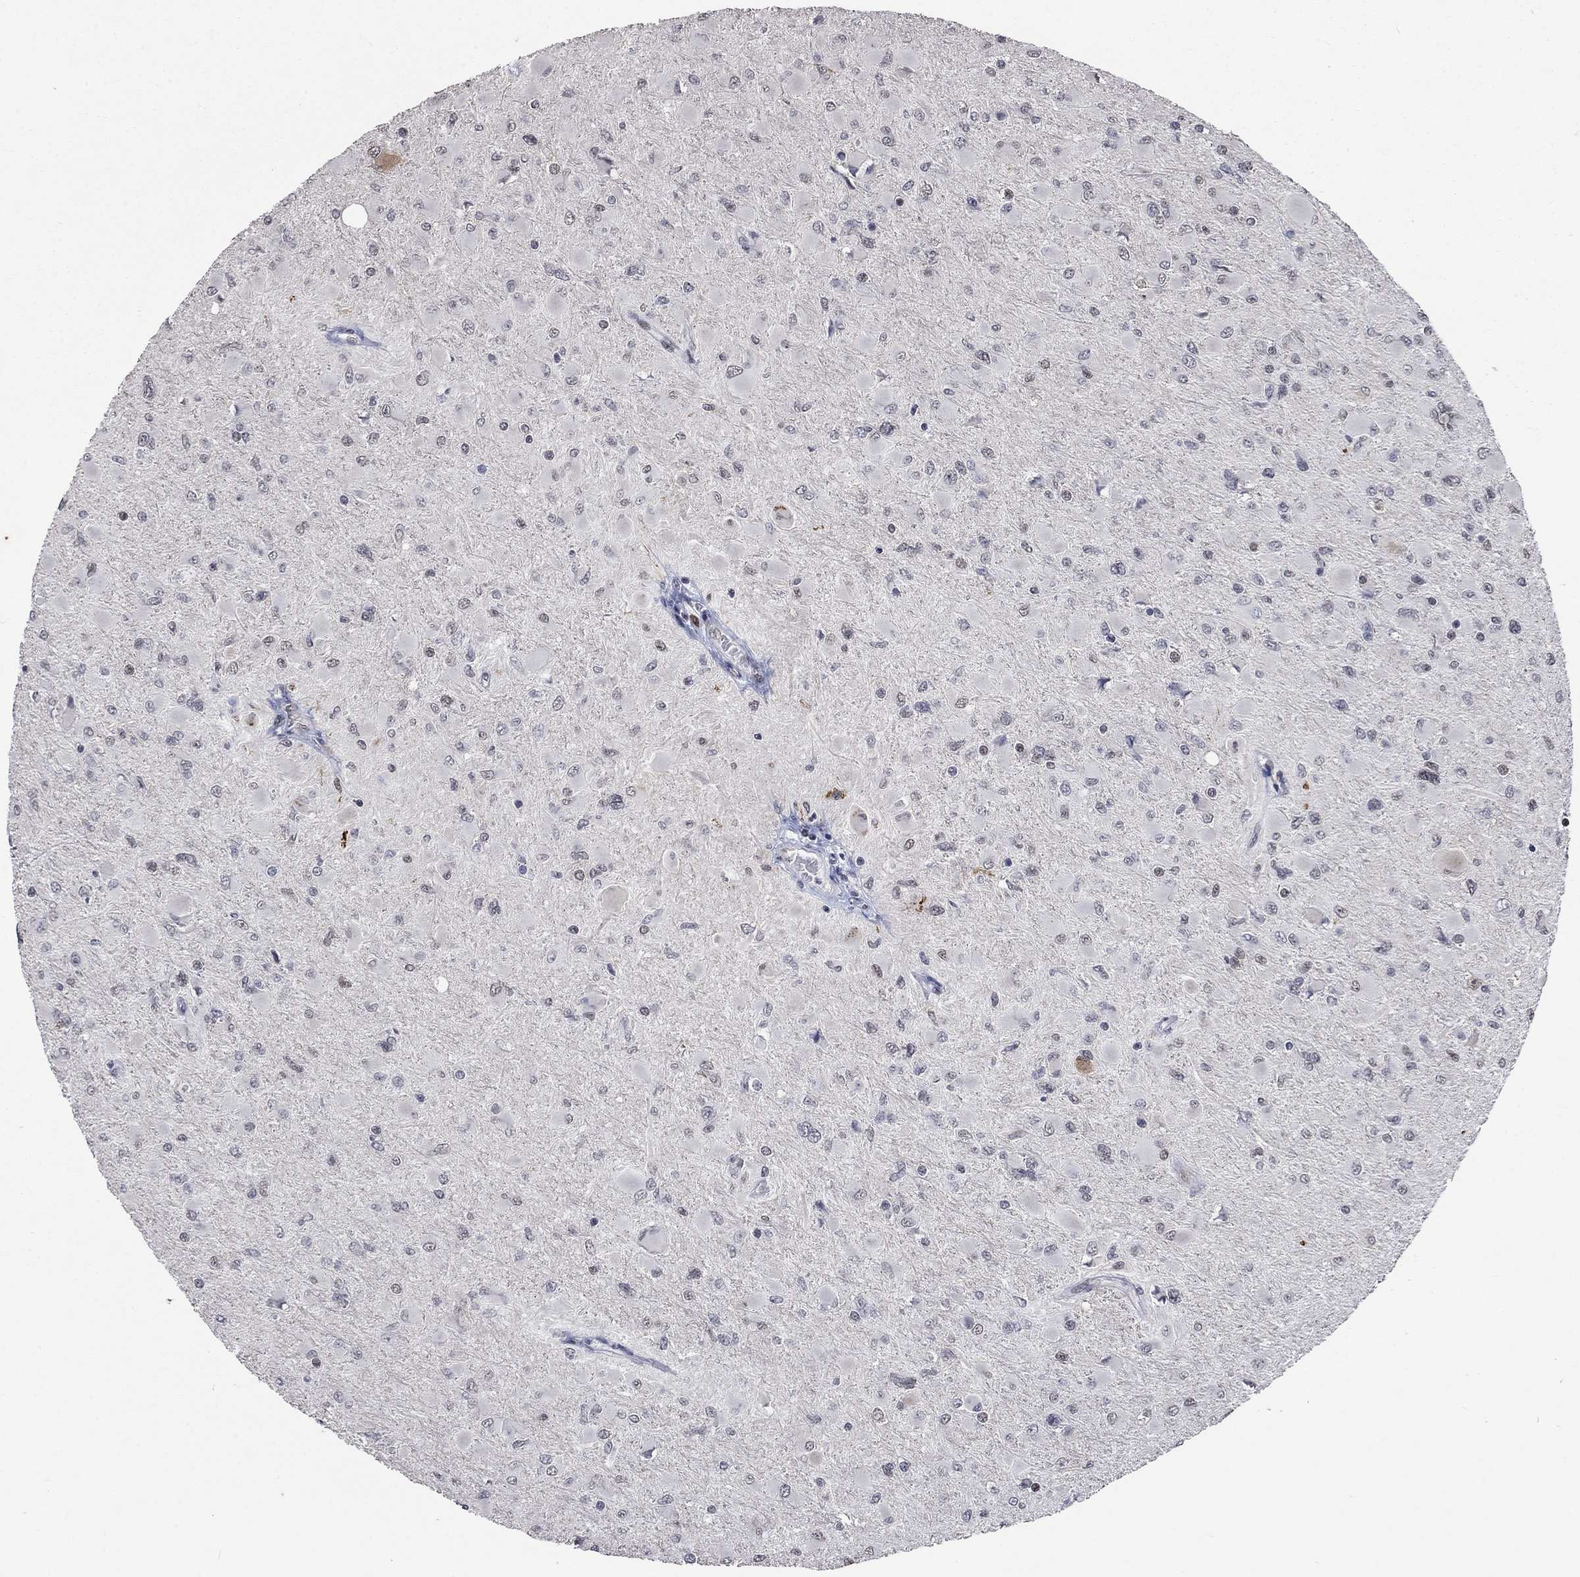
{"staining": {"intensity": "negative", "quantity": "none", "location": "none"}, "tissue": "glioma", "cell_type": "Tumor cells", "image_type": "cancer", "snomed": [{"axis": "morphology", "description": "Glioma, malignant, High grade"}, {"axis": "topography", "description": "Cerebral cortex"}], "caption": "This is an immunohistochemistry (IHC) micrograph of high-grade glioma (malignant). There is no staining in tumor cells.", "gene": "HCFC1", "patient": {"sex": "female", "age": 36}}